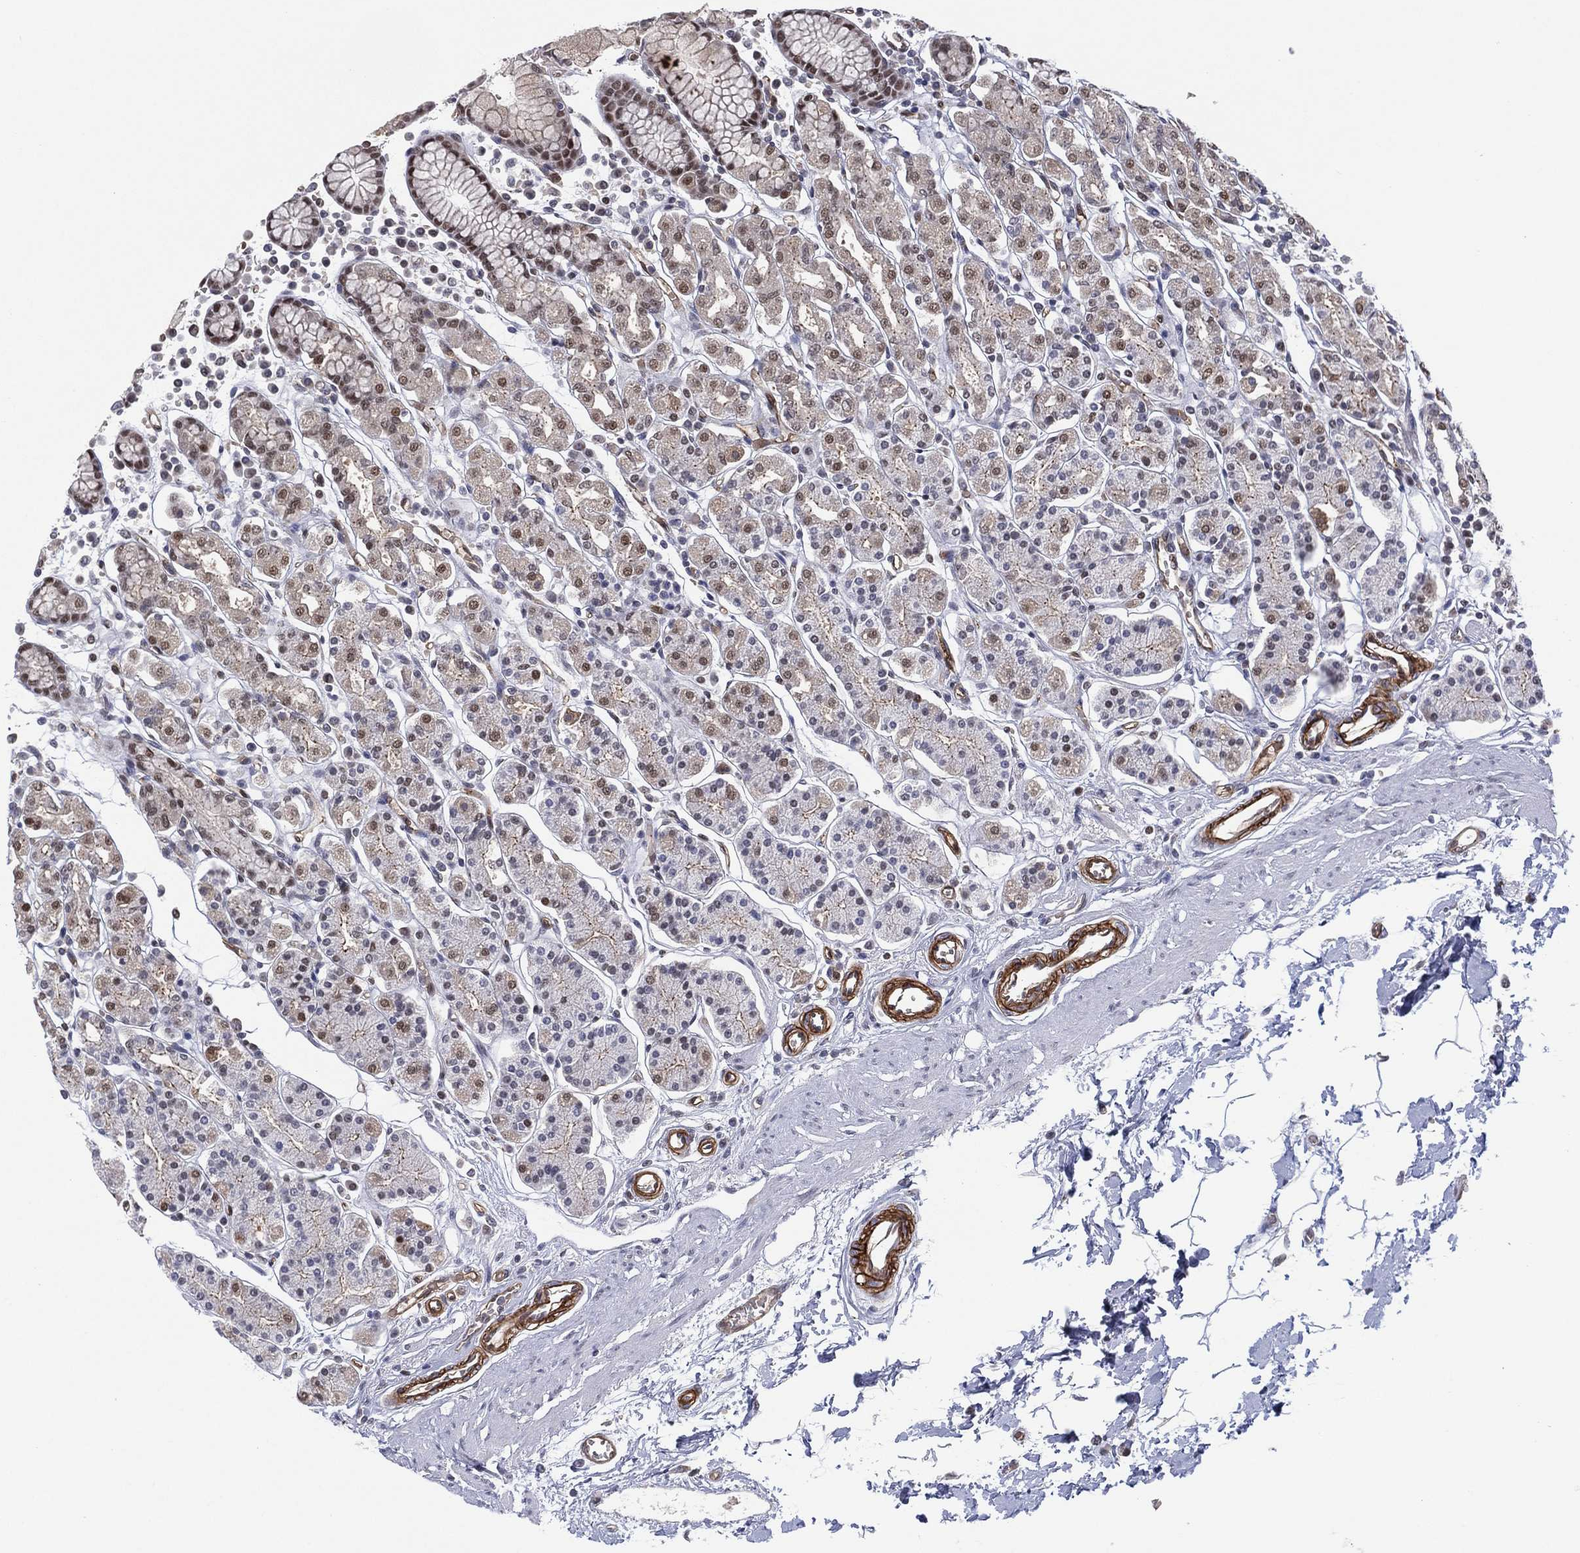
{"staining": {"intensity": "moderate", "quantity": "<25%", "location": "nuclear"}, "tissue": "stomach", "cell_type": "Glandular cells", "image_type": "normal", "snomed": [{"axis": "morphology", "description": "Normal tissue, NOS"}, {"axis": "topography", "description": "Stomach, upper"}, {"axis": "topography", "description": "Stomach"}], "caption": "Protein staining displays moderate nuclear positivity in about <25% of glandular cells in benign stomach.", "gene": "GSE1", "patient": {"sex": "male", "age": 62}}